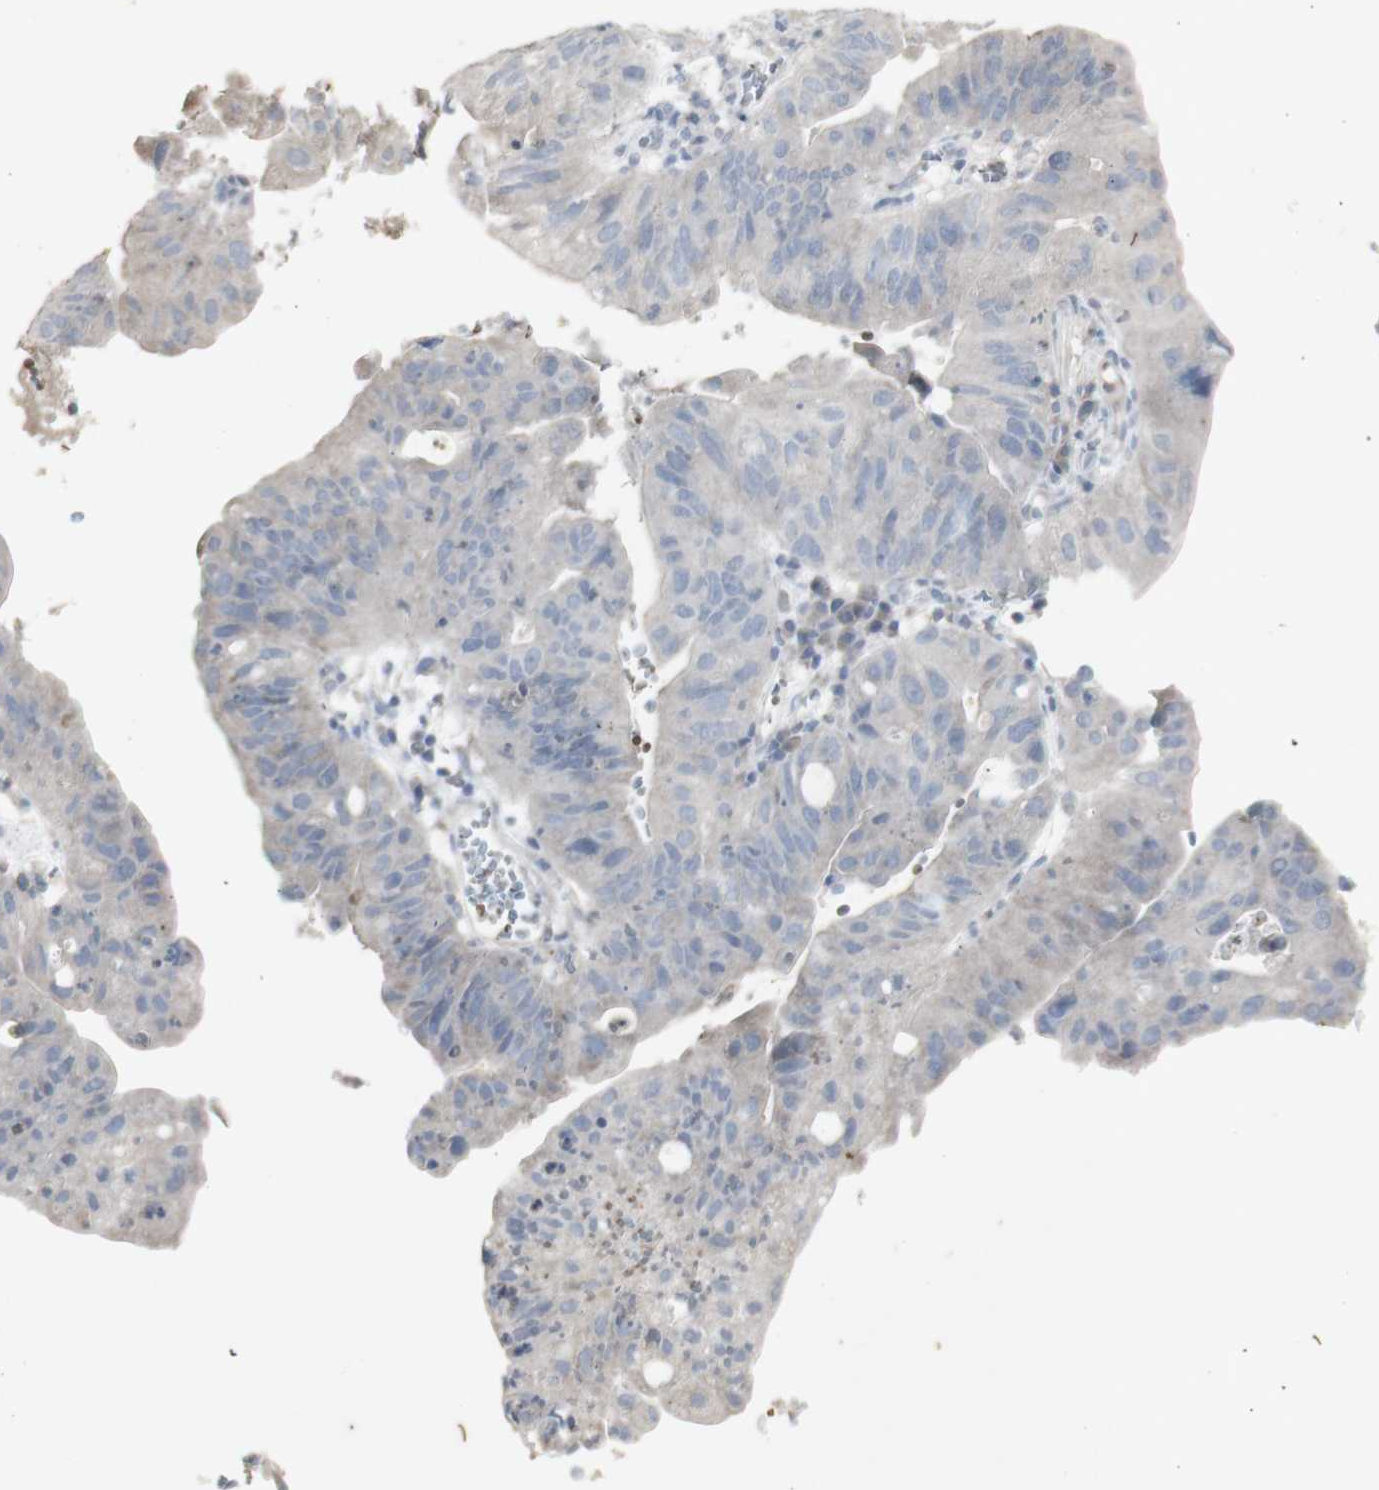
{"staining": {"intensity": "weak", "quantity": ">75%", "location": "cytoplasmic/membranous"}, "tissue": "stomach cancer", "cell_type": "Tumor cells", "image_type": "cancer", "snomed": [{"axis": "morphology", "description": "Adenocarcinoma, NOS"}, {"axis": "topography", "description": "Stomach"}], "caption": "Adenocarcinoma (stomach) tissue exhibits weak cytoplasmic/membranous expression in about >75% of tumor cells", "gene": "INS", "patient": {"sex": "male", "age": 59}}